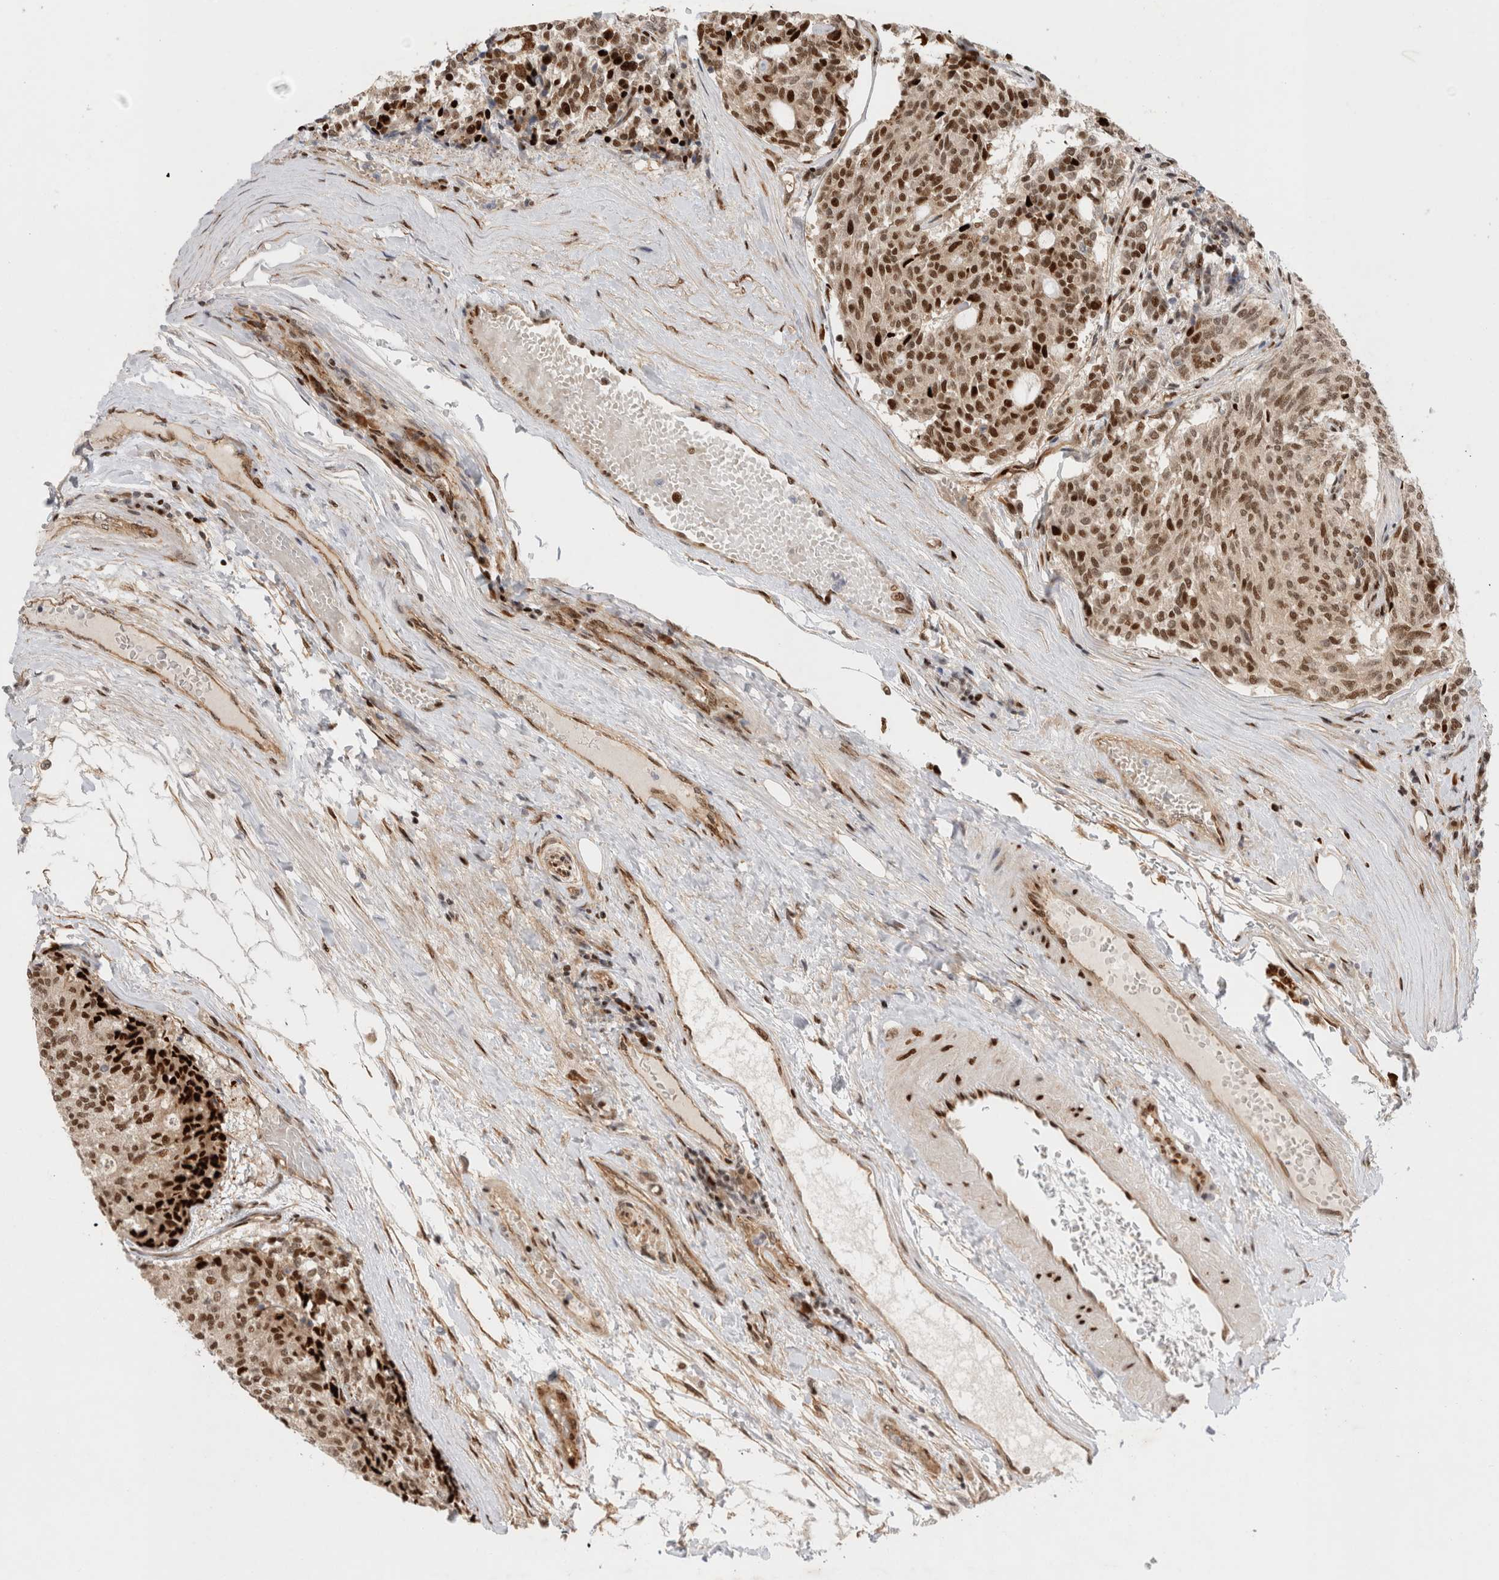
{"staining": {"intensity": "strong", "quantity": ">75%", "location": "nuclear"}, "tissue": "carcinoid", "cell_type": "Tumor cells", "image_type": "cancer", "snomed": [{"axis": "morphology", "description": "Carcinoid, malignant, NOS"}, {"axis": "topography", "description": "Pancreas"}], "caption": "Protein staining shows strong nuclear expression in about >75% of tumor cells in carcinoid.", "gene": "TCF4", "patient": {"sex": "female", "age": 54}}